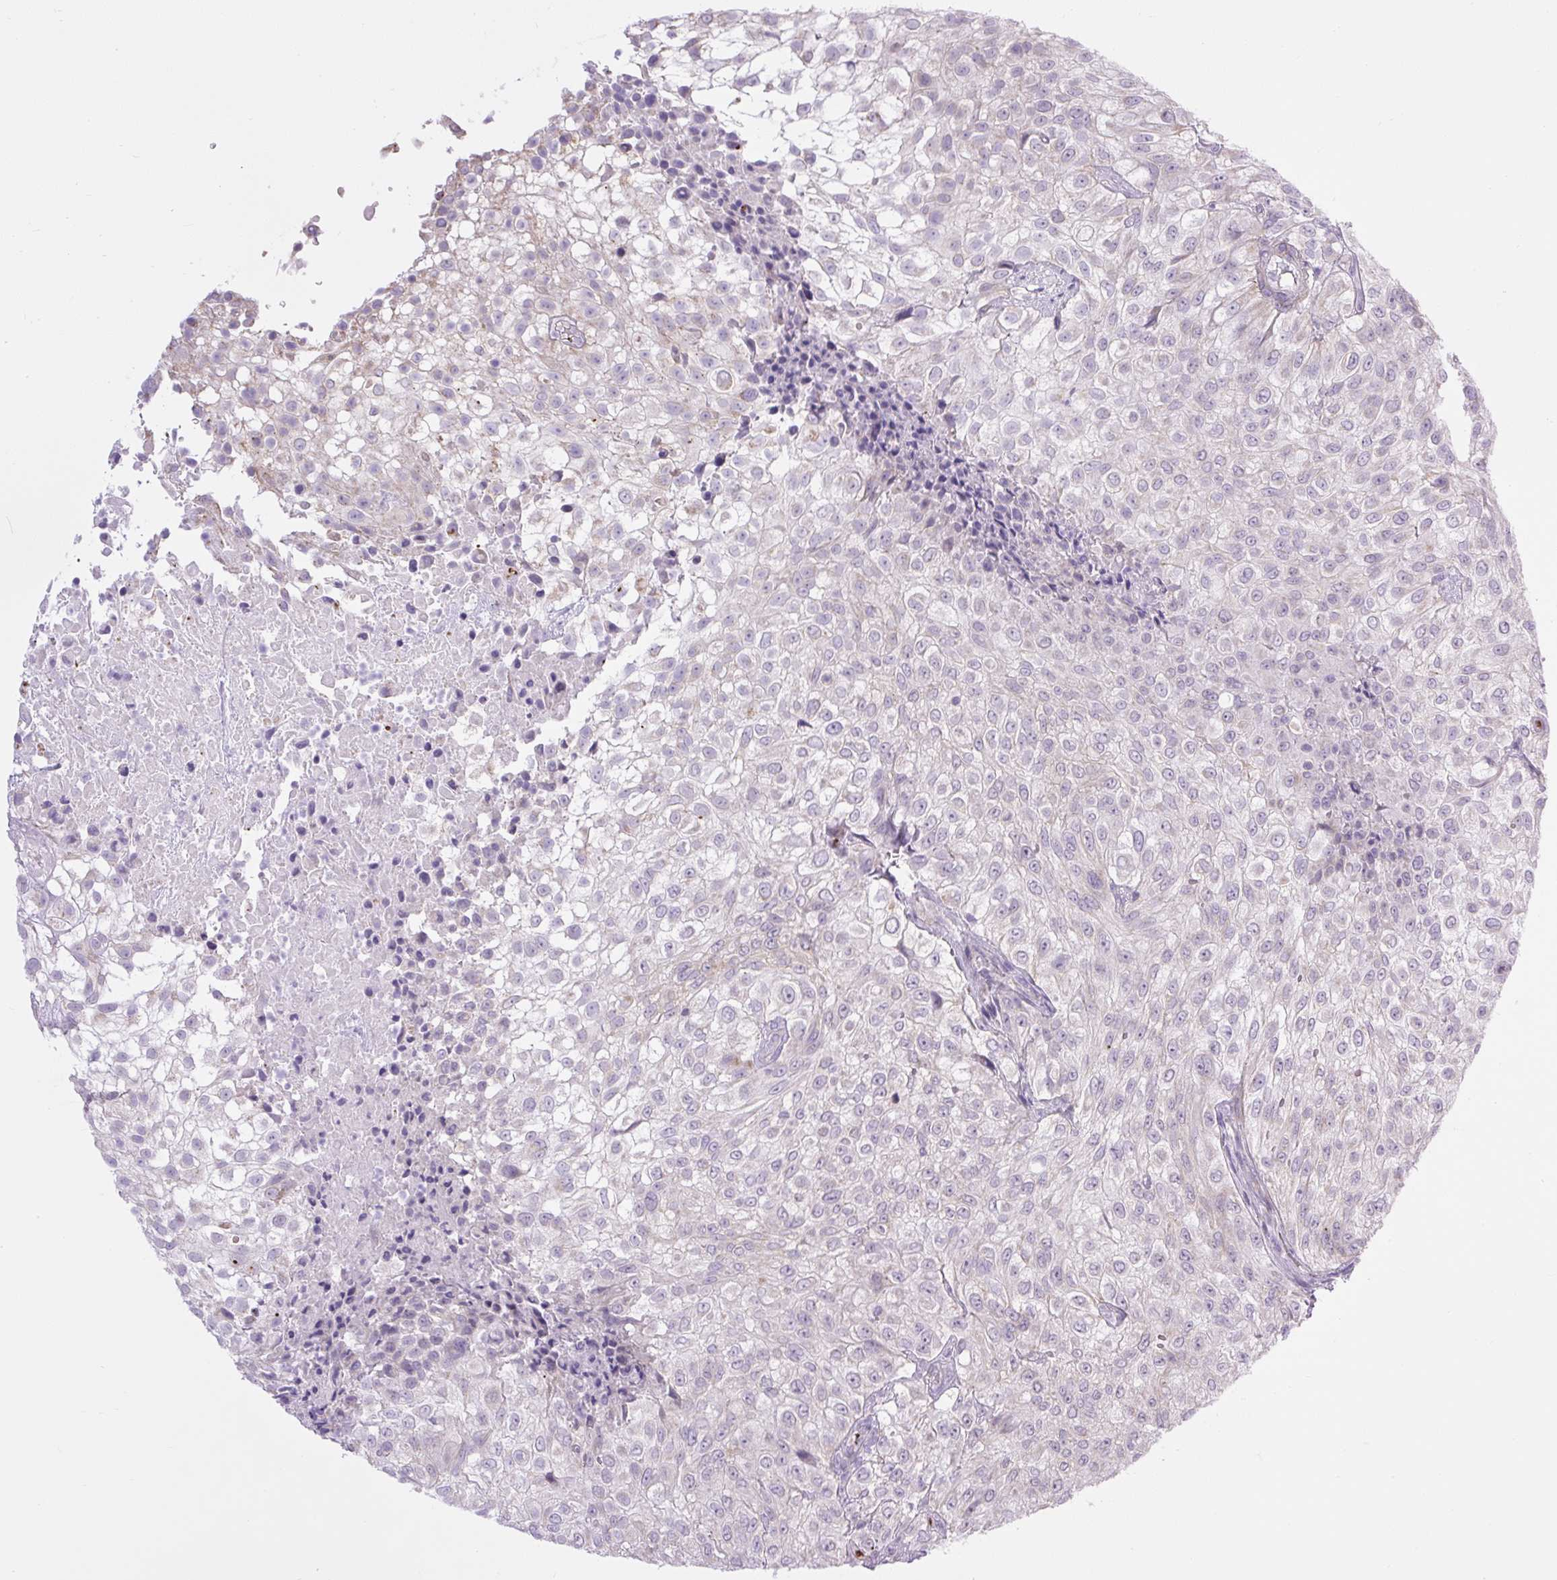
{"staining": {"intensity": "weak", "quantity": "<25%", "location": "cytoplasmic/membranous"}, "tissue": "urothelial cancer", "cell_type": "Tumor cells", "image_type": "cancer", "snomed": [{"axis": "morphology", "description": "Urothelial carcinoma, High grade"}, {"axis": "topography", "description": "Urinary bladder"}], "caption": "DAB (3,3'-diaminobenzidine) immunohistochemical staining of human urothelial cancer demonstrates no significant staining in tumor cells.", "gene": "RNASE10", "patient": {"sex": "male", "age": 56}}